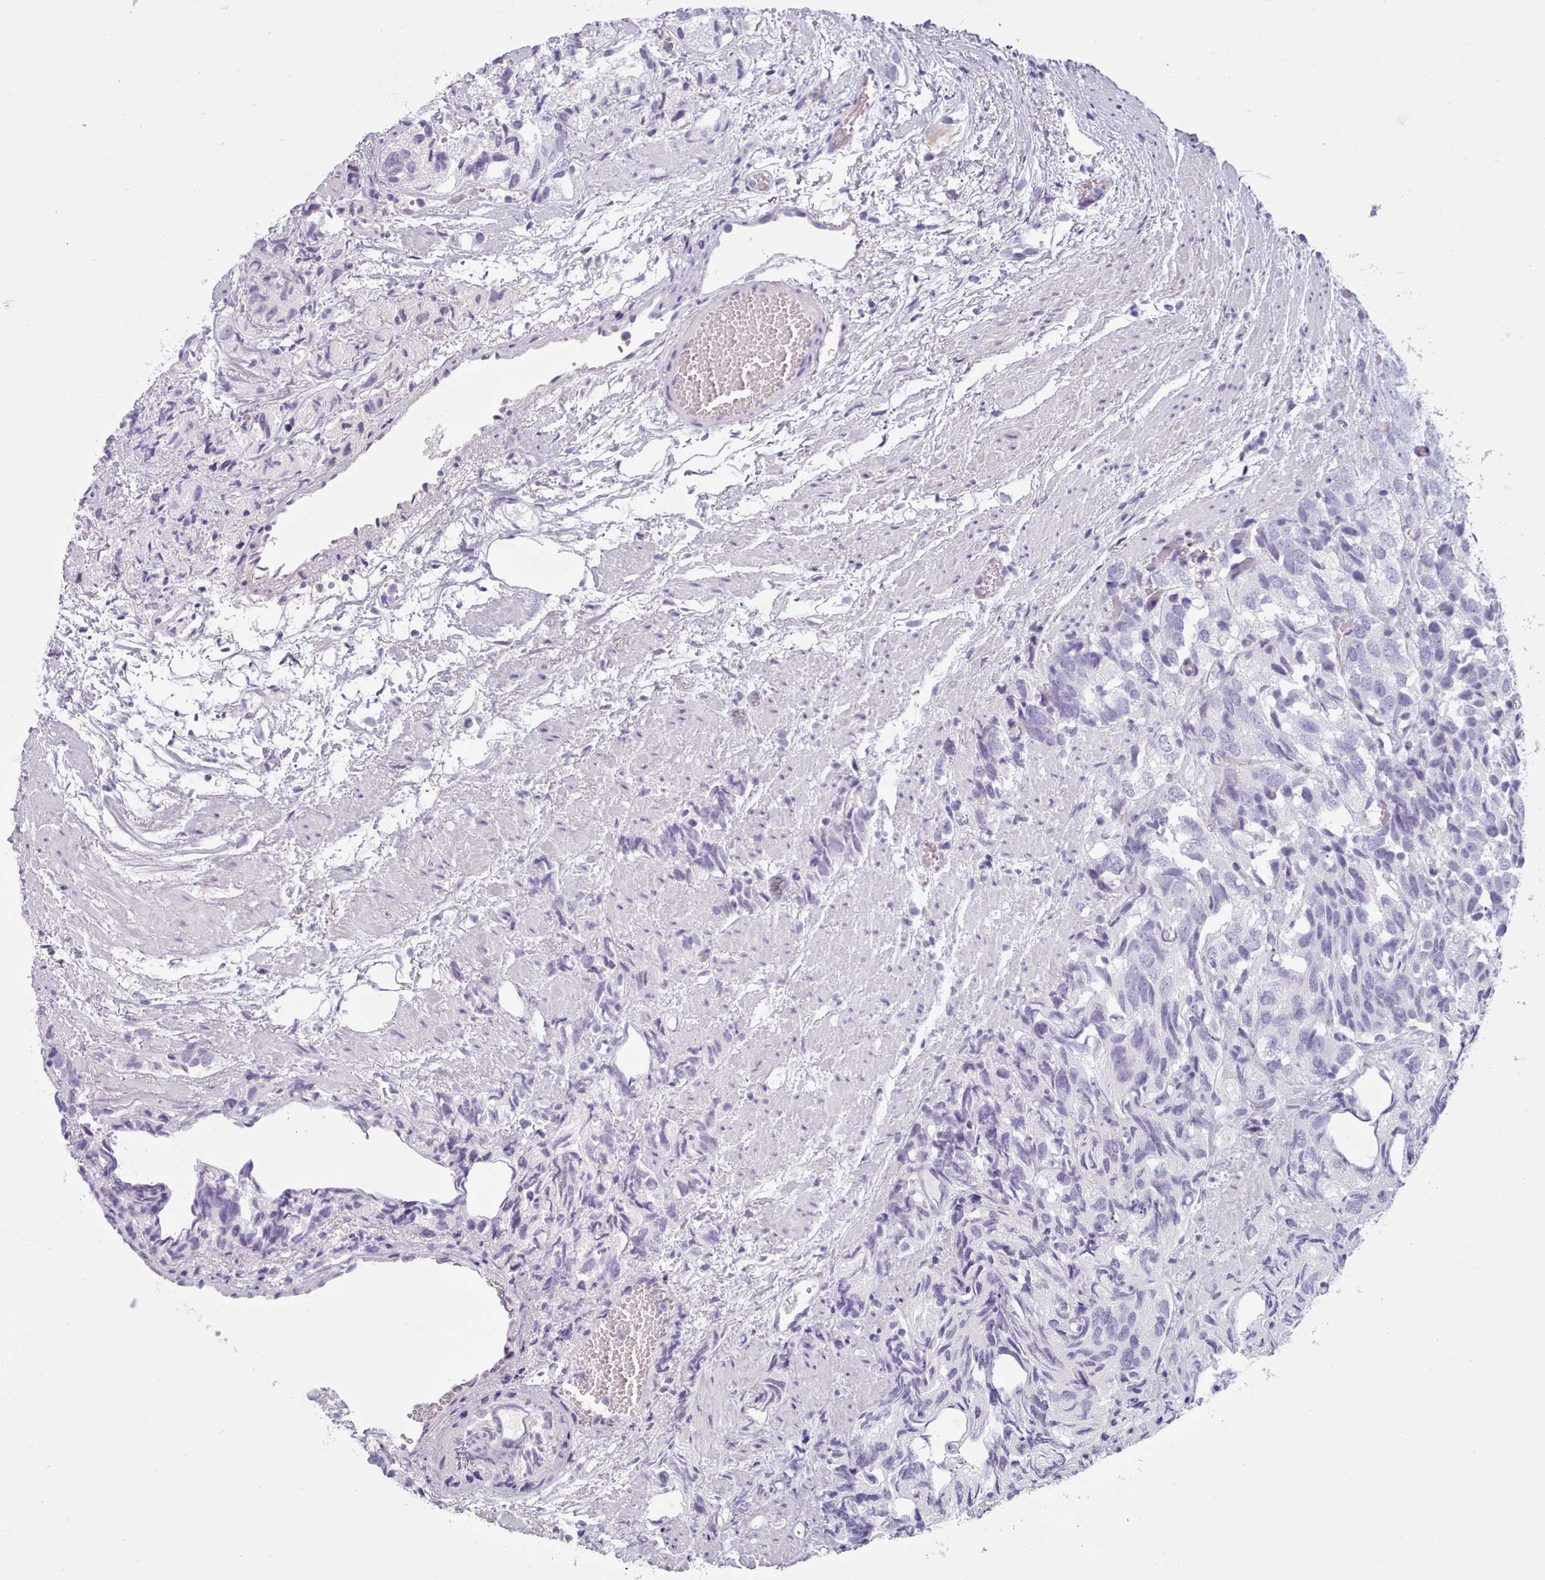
{"staining": {"intensity": "negative", "quantity": "none", "location": "none"}, "tissue": "prostate cancer", "cell_type": "Tumor cells", "image_type": "cancer", "snomed": [{"axis": "morphology", "description": "Adenocarcinoma, High grade"}, {"axis": "topography", "description": "Prostate"}], "caption": "Immunohistochemistry image of prostate high-grade adenocarcinoma stained for a protein (brown), which displays no expression in tumor cells. Nuclei are stained in blue.", "gene": "ZNF43", "patient": {"sex": "male", "age": 82}}